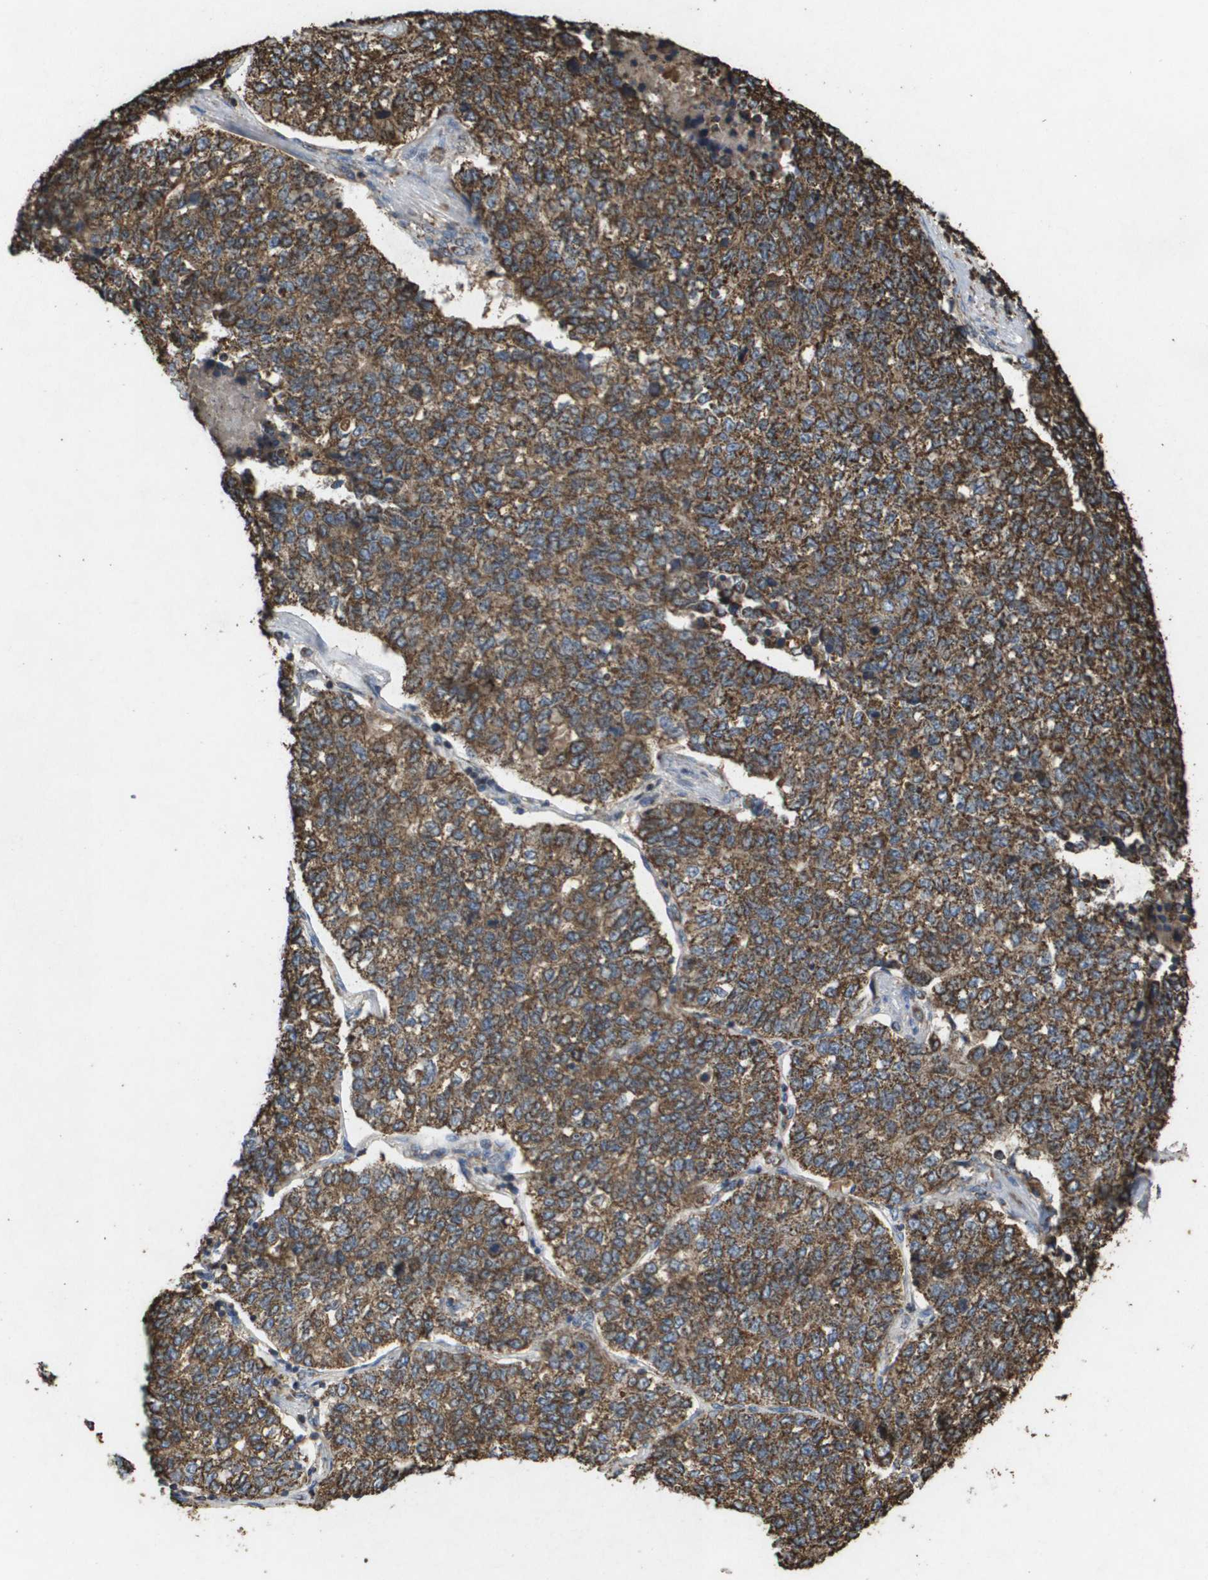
{"staining": {"intensity": "strong", "quantity": ">75%", "location": "cytoplasmic/membranous"}, "tissue": "lung cancer", "cell_type": "Tumor cells", "image_type": "cancer", "snomed": [{"axis": "morphology", "description": "Adenocarcinoma, NOS"}, {"axis": "topography", "description": "Lung"}], "caption": "Human lung cancer (adenocarcinoma) stained with a brown dye displays strong cytoplasmic/membranous positive staining in about >75% of tumor cells.", "gene": "HSPE1", "patient": {"sex": "male", "age": 49}}